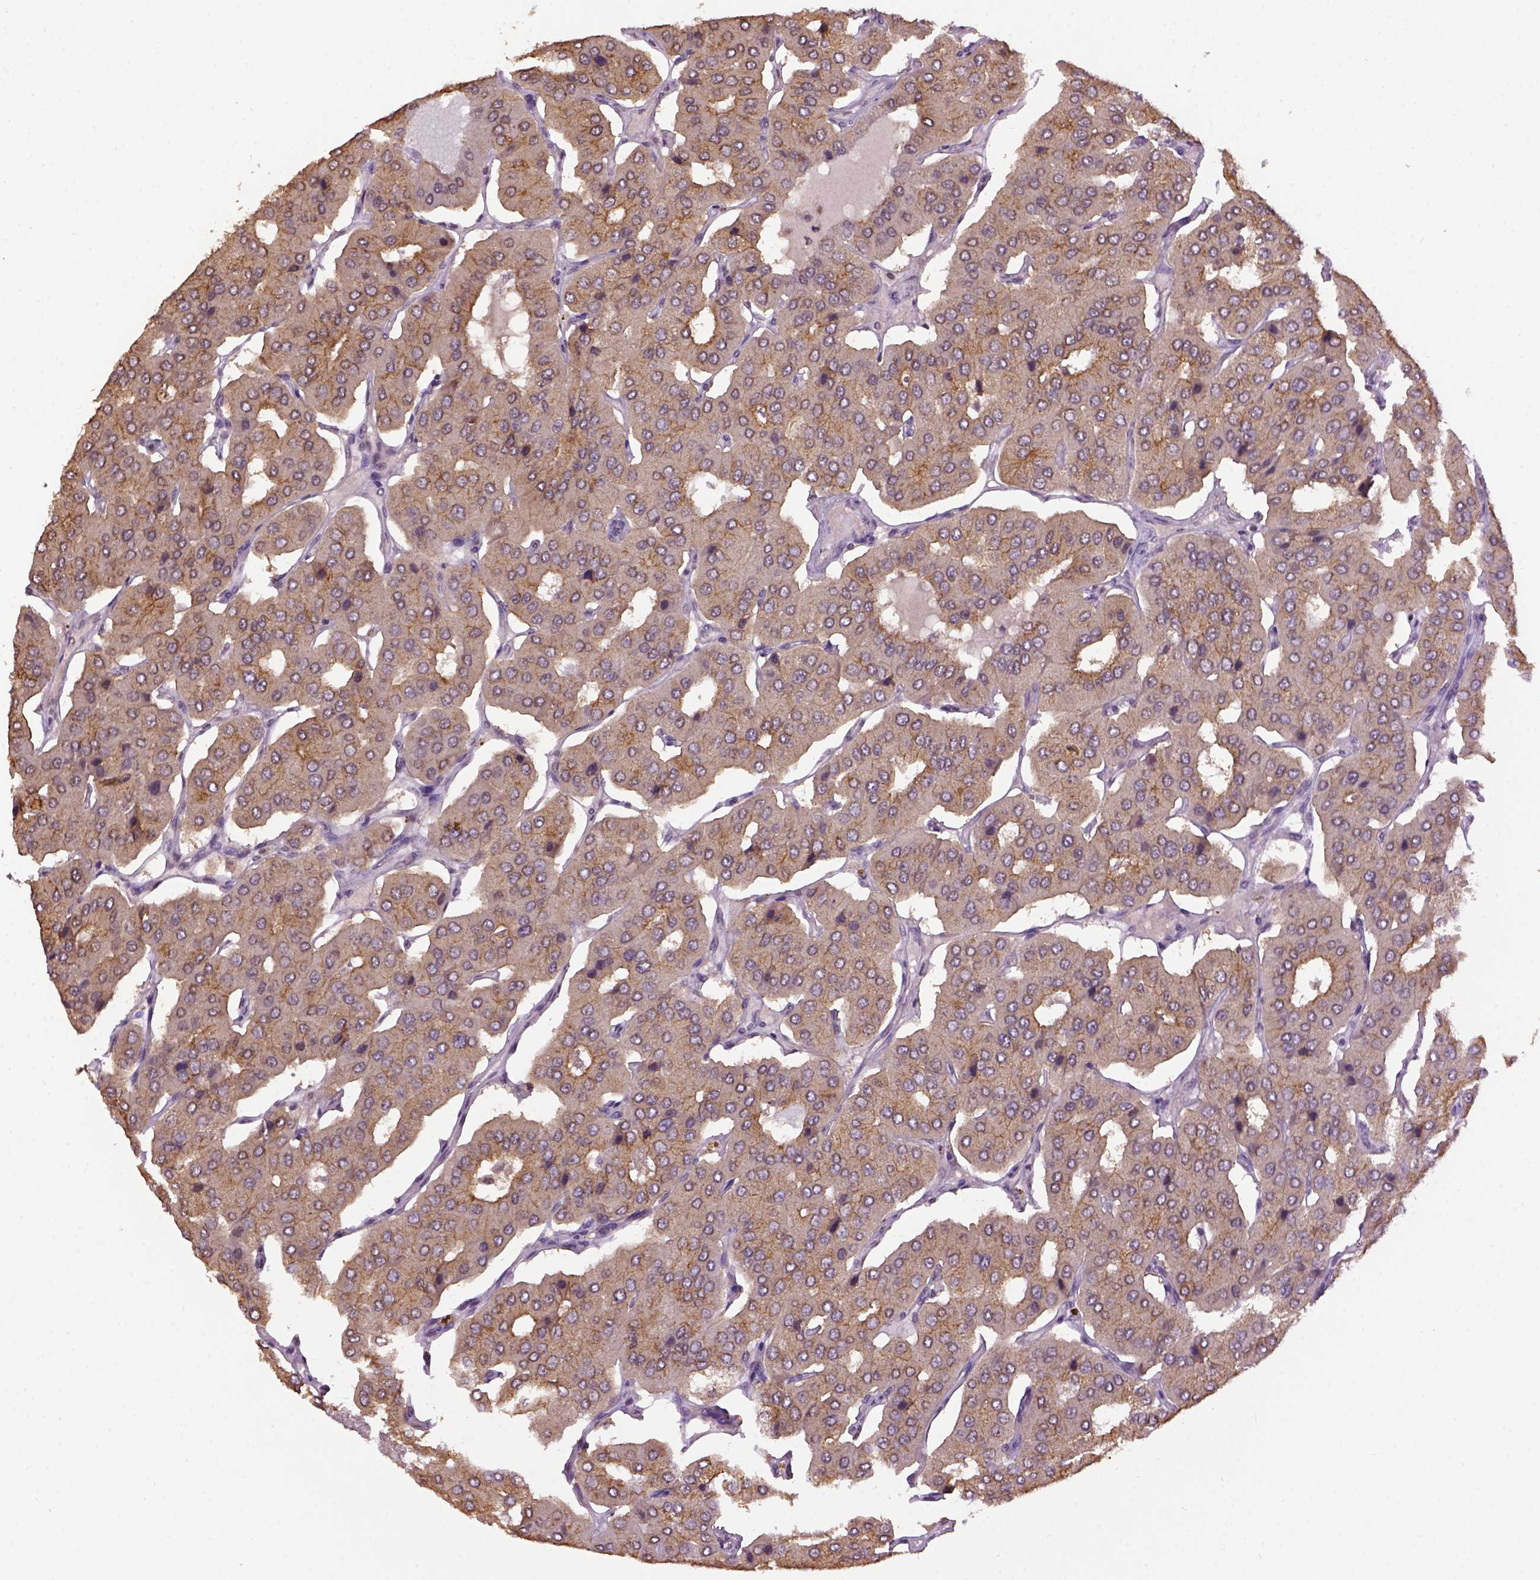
{"staining": {"intensity": "moderate", "quantity": "25%-75%", "location": "cytoplasmic/membranous"}, "tissue": "parathyroid gland", "cell_type": "Glandular cells", "image_type": "normal", "snomed": [{"axis": "morphology", "description": "Normal tissue, NOS"}, {"axis": "morphology", "description": "Adenoma, NOS"}, {"axis": "topography", "description": "Parathyroid gland"}], "caption": "A high-resolution photomicrograph shows immunohistochemistry (IHC) staining of normal parathyroid gland, which shows moderate cytoplasmic/membranous staining in approximately 25%-75% of glandular cells.", "gene": "WDR17", "patient": {"sex": "female", "age": 86}}